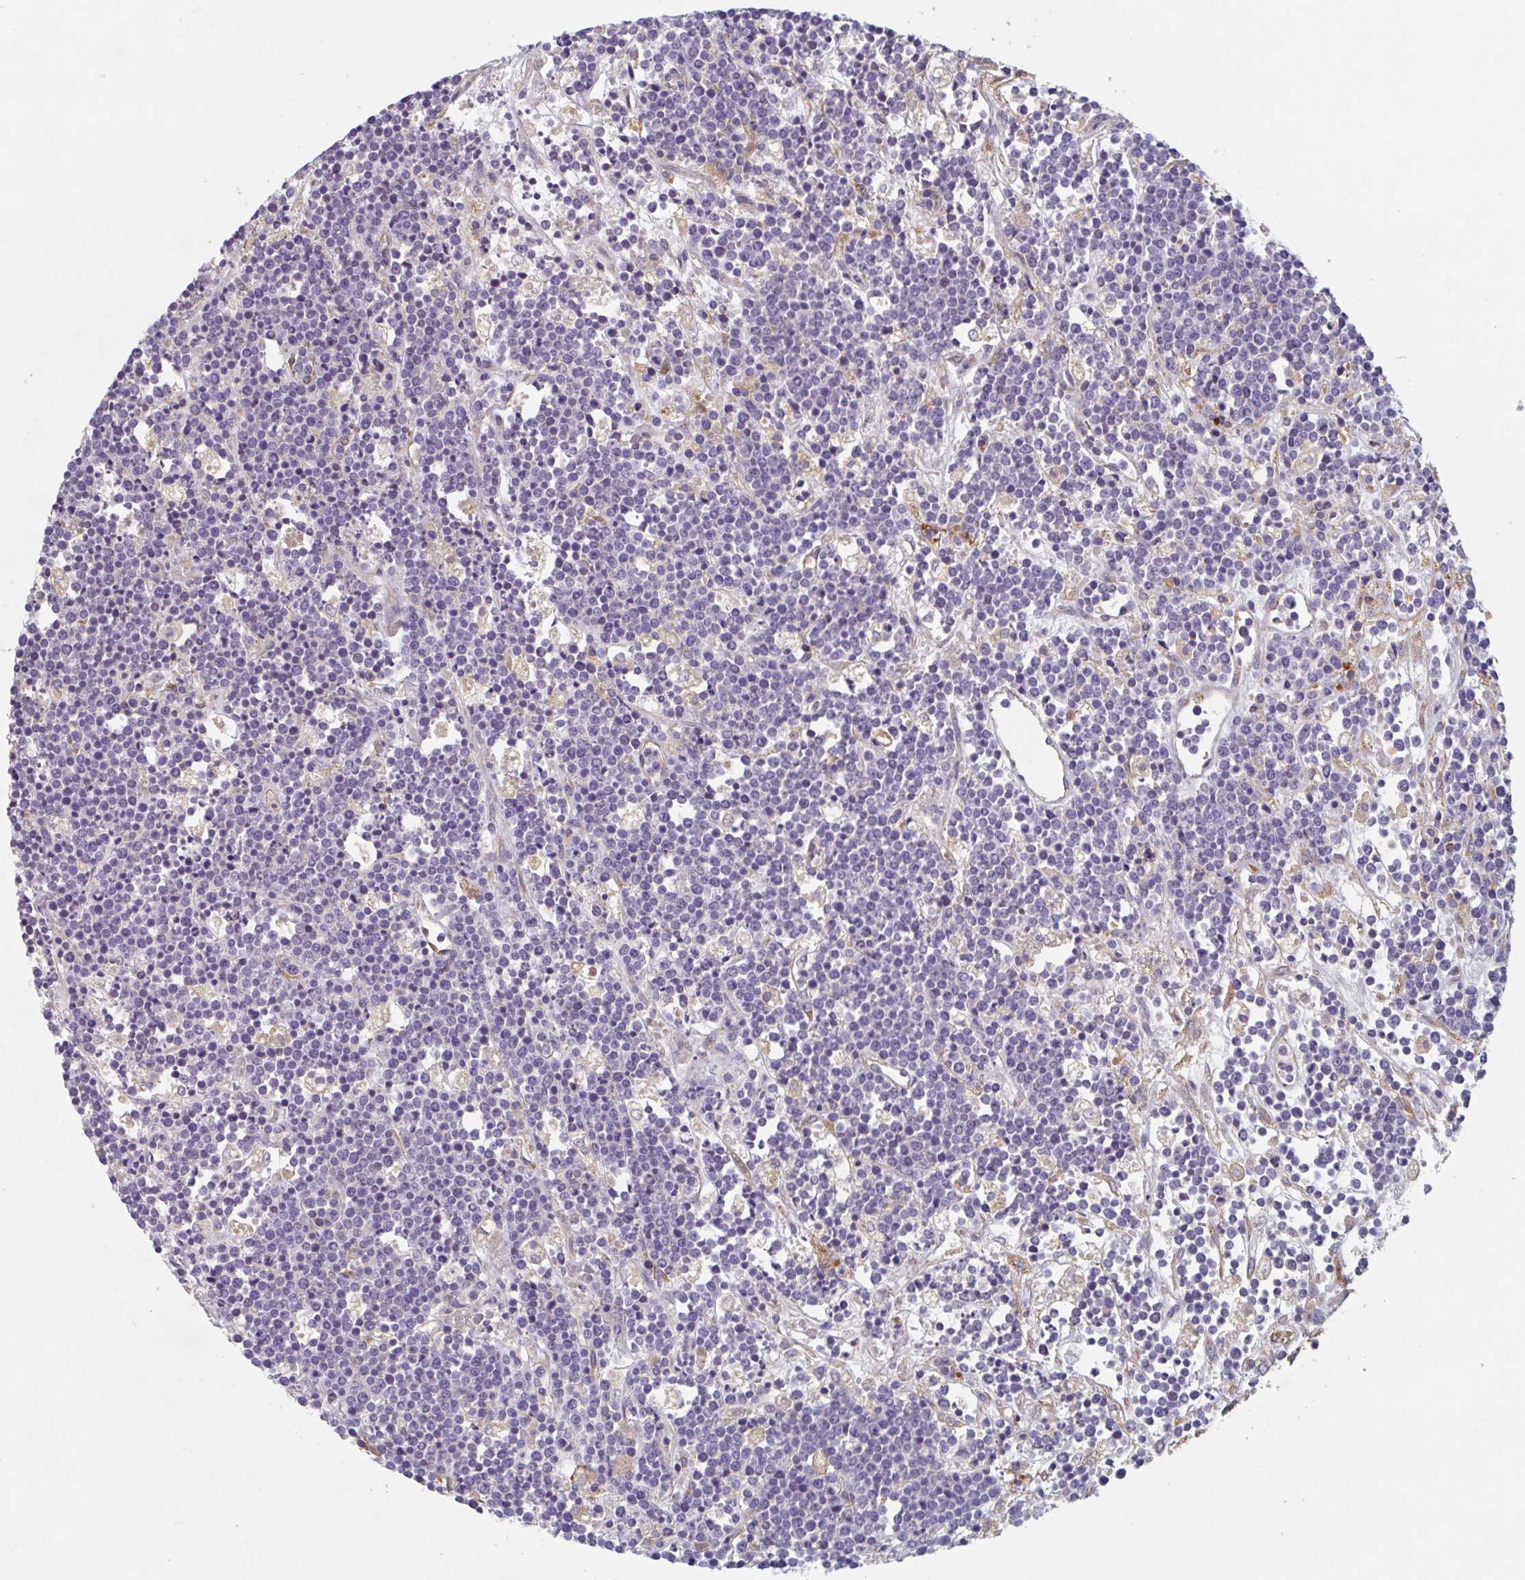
{"staining": {"intensity": "negative", "quantity": "none", "location": "none"}, "tissue": "lymphoma", "cell_type": "Tumor cells", "image_type": "cancer", "snomed": [{"axis": "morphology", "description": "Malignant lymphoma, non-Hodgkin's type, High grade"}, {"axis": "topography", "description": "Ovary"}], "caption": "Lymphoma stained for a protein using immunohistochemistry (IHC) shows no positivity tumor cells.", "gene": "MANBA", "patient": {"sex": "female", "age": 56}}